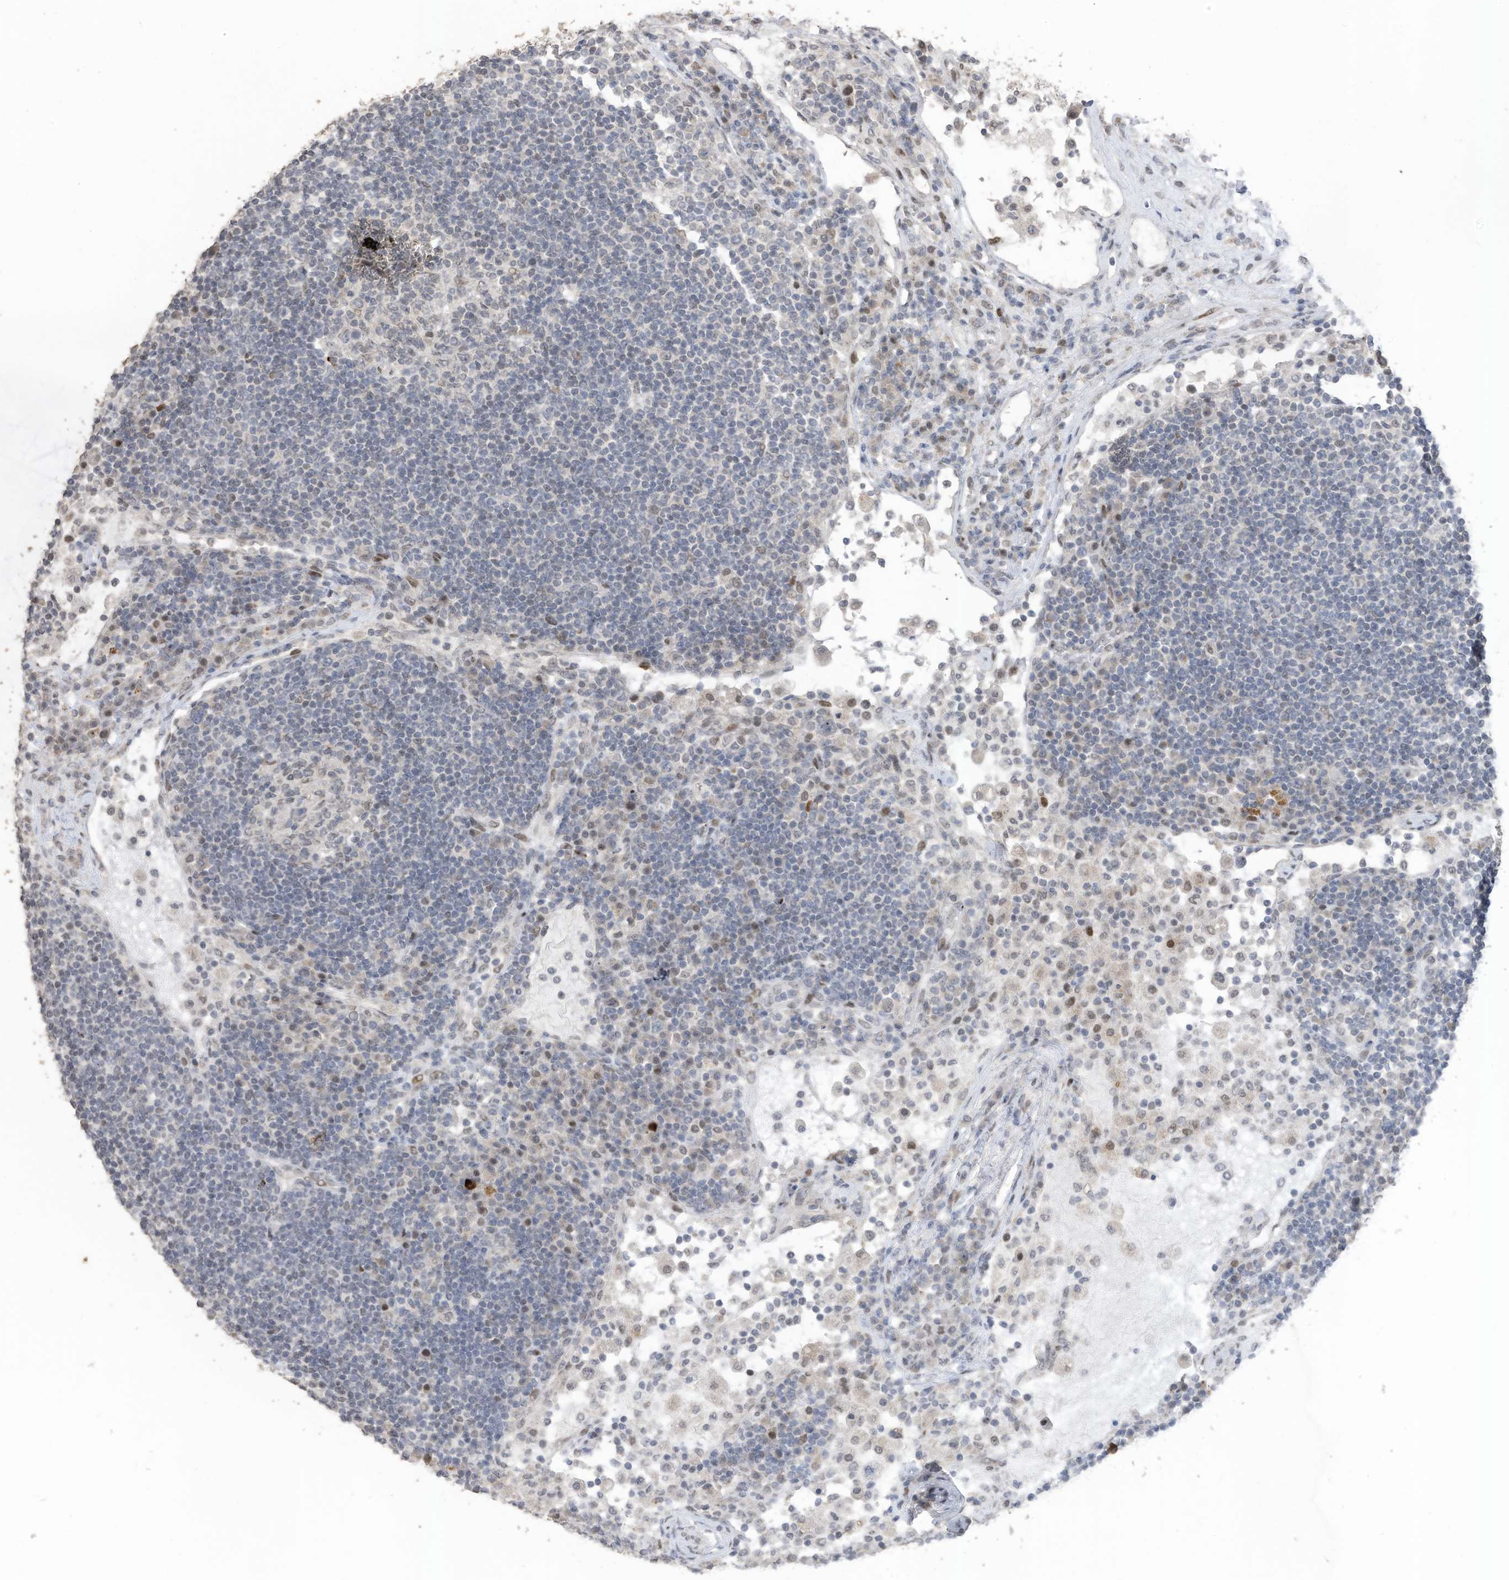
{"staining": {"intensity": "negative", "quantity": "none", "location": "none"}, "tissue": "lymph node", "cell_type": "Germinal center cells", "image_type": "normal", "snomed": [{"axis": "morphology", "description": "Normal tissue, NOS"}, {"axis": "topography", "description": "Lymph node"}], "caption": "This is an immunohistochemistry histopathology image of unremarkable human lymph node. There is no positivity in germinal center cells.", "gene": "RABL3", "patient": {"sex": "female", "age": 53}}